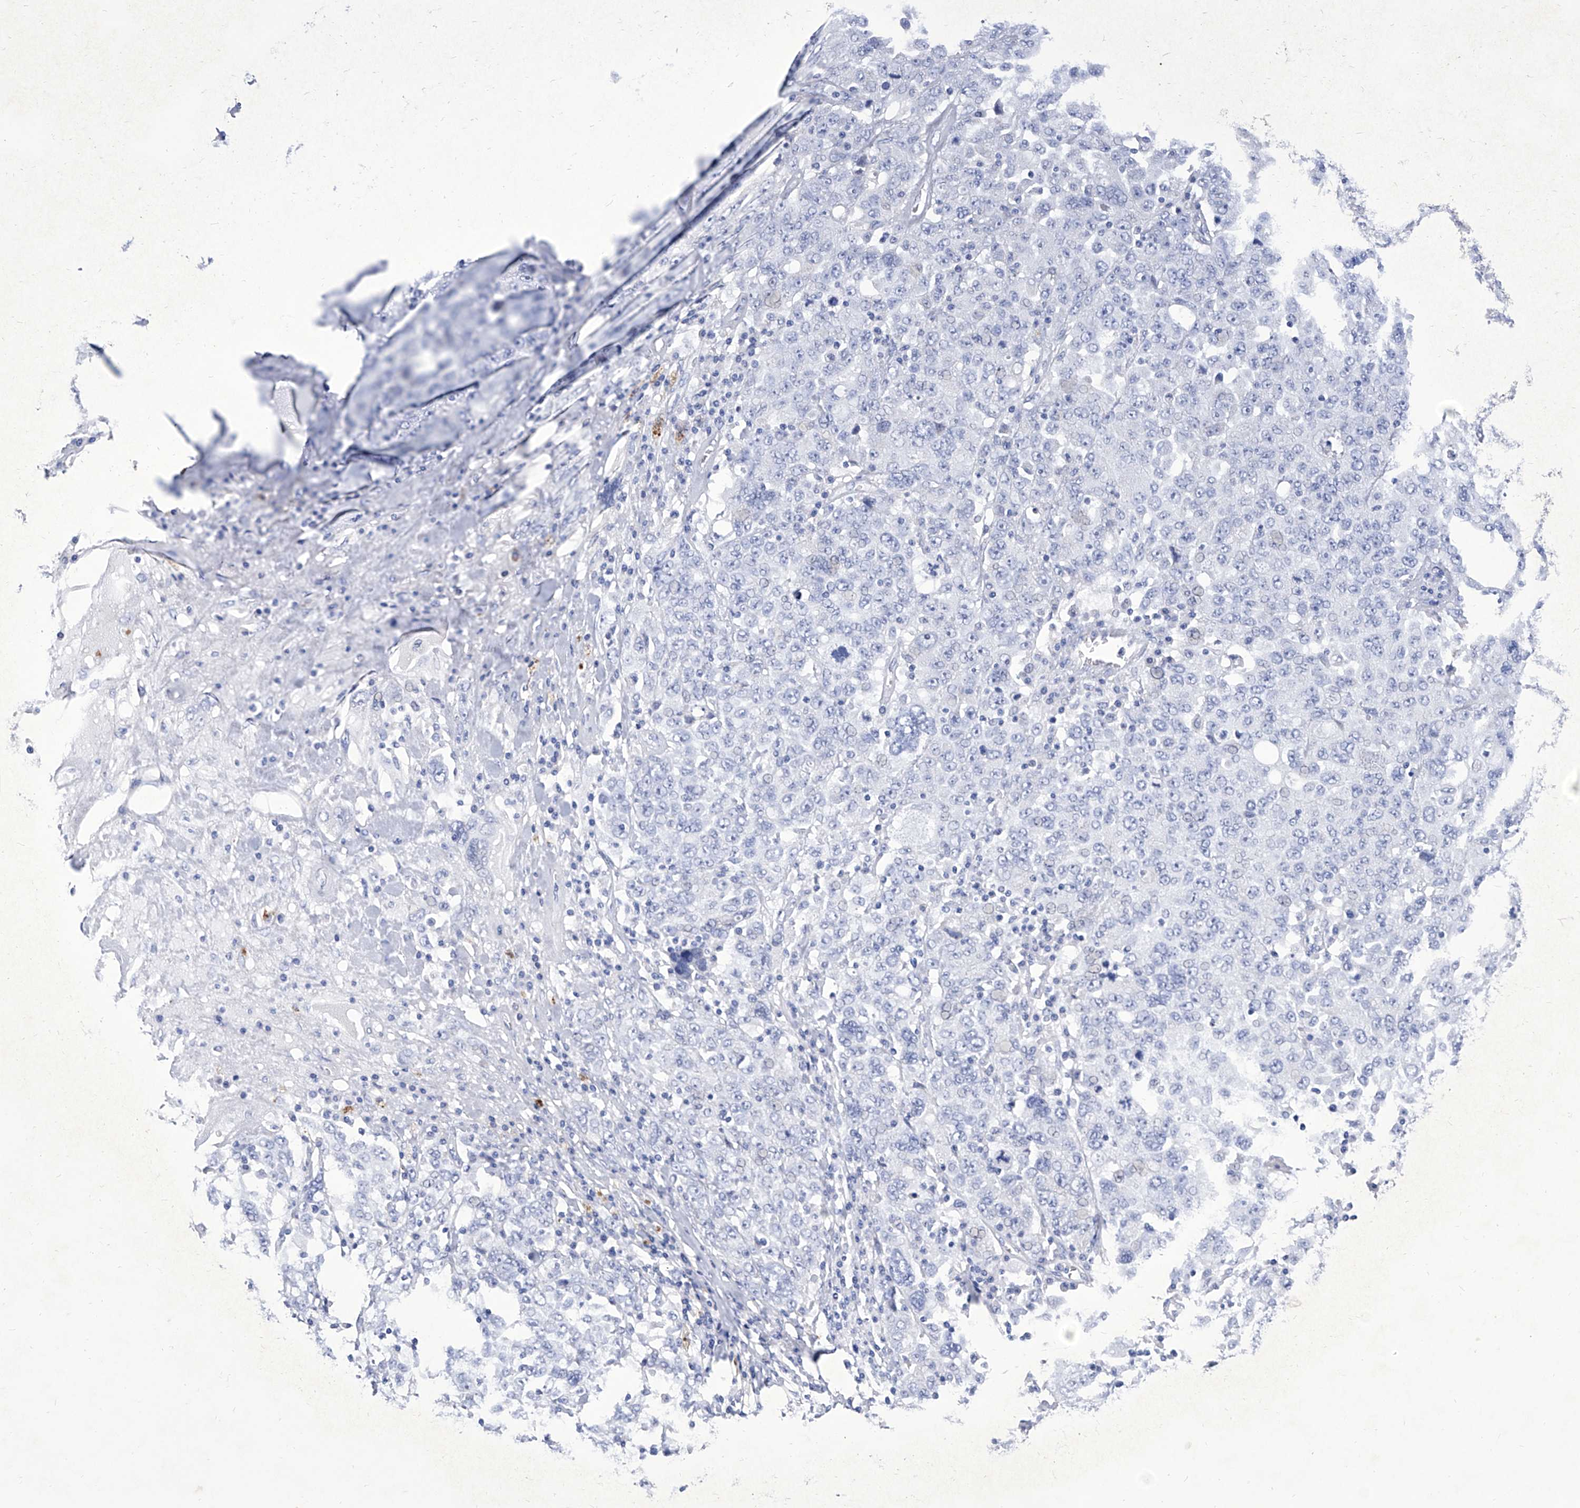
{"staining": {"intensity": "negative", "quantity": "none", "location": "none"}, "tissue": "ovarian cancer", "cell_type": "Tumor cells", "image_type": "cancer", "snomed": [{"axis": "morphology", "description": "Carcinoma, endometroid"}, {"axis": "topography", "description": "Ovary"}], "caption": "Ovarian cancer stained for a protein using immunohistochemistry (IHC) displays no staining tumor cells.", "gene": "IFNL2", "patient": {"sex": "female", "age": 62}}